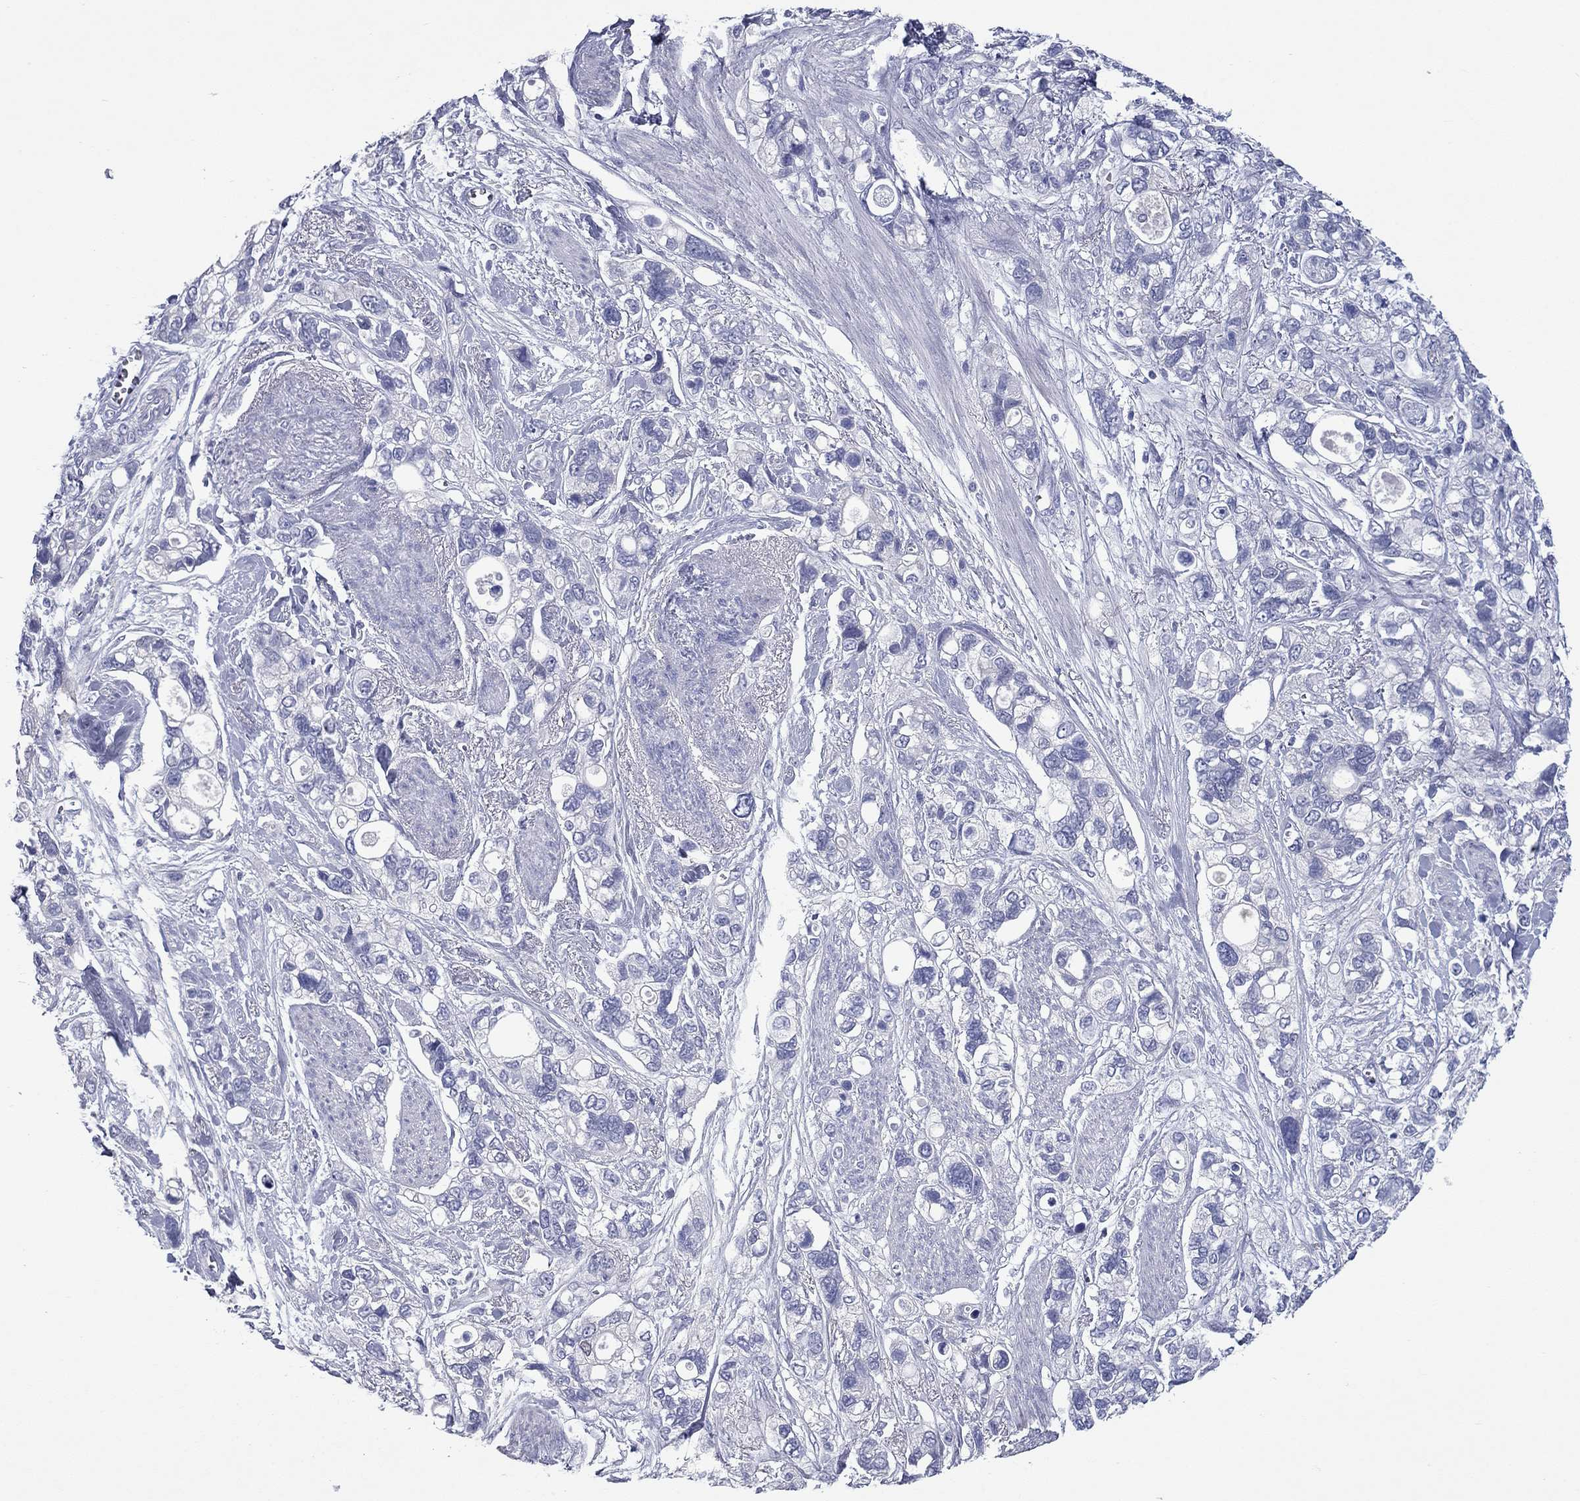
{"staining": {"intensity": "negative", "quantity": "none", "location": "none"}, "tissue": "stomach cancer", "cell_type": "Tumor cells", "image_type": "cancer", "snomed": [{"axis": "morphology", "description": "Adenocarcinoma, NOS"}, {"axis": "topography", "description": "Stomach, upper"}], "caption": "Tumor cells are negative for brown protein staining in adenocarcinoma (stomach). (DAB immunohistochemistry with hematoxylin counter stain).", "gene": "UNC119B", "patient": {"sex": "female", "age": 81}}